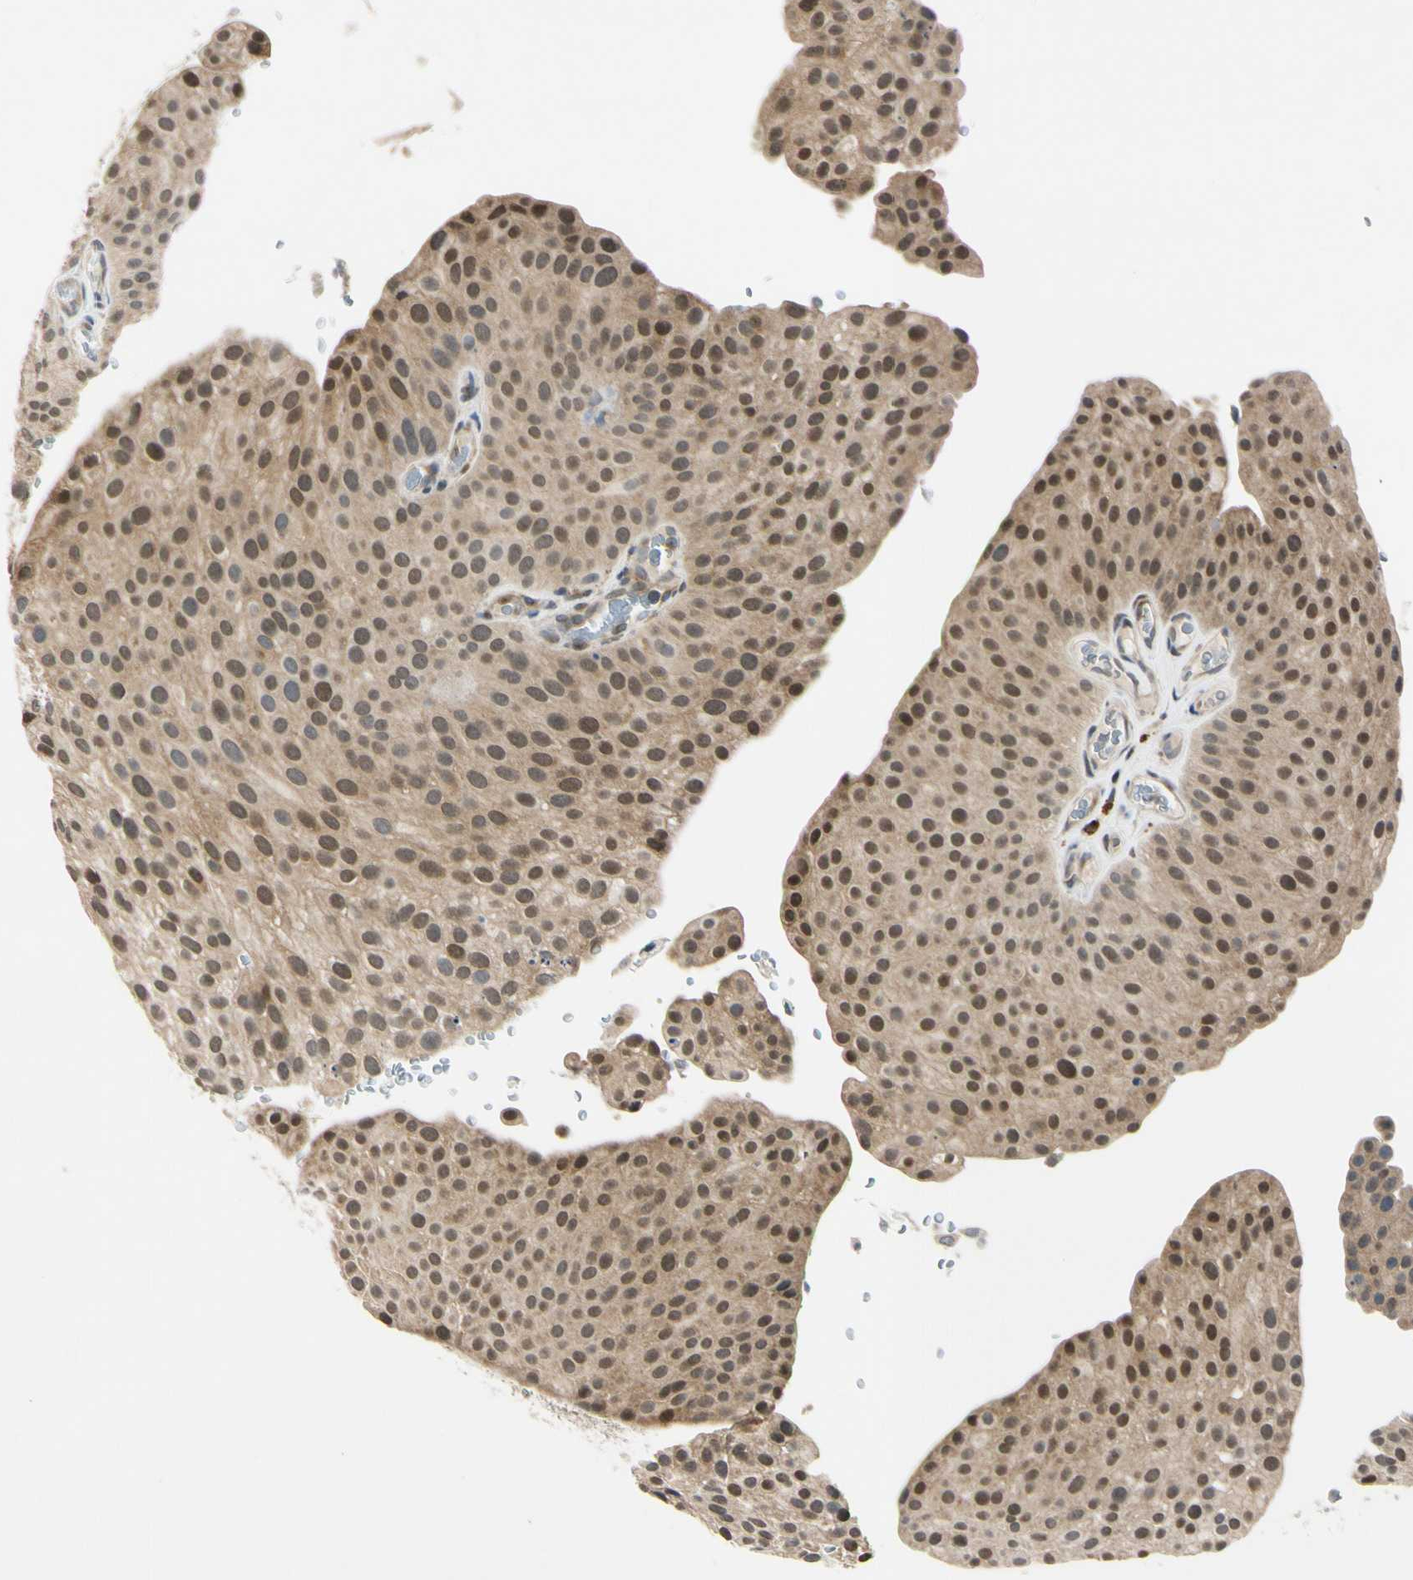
{"staining": {"intensity": "moderate", "quantity": "25%-75%", "location": "cytoplasmic/membranous"}, "tissue": "urothelial cancer", "cell_type": "Tumor cells", "image_type": "cancer", "snomed": [{"axis": "morphology", "description": "Urothelial carcinoma, Low grade"}, {"axis": "topography", "description": "Smooth muscle"}, {"axis": "topography", "description": "Urinary bladder"}], "caption": "Urothelial cancer stained with a brown dye displays moderate cytoplasmic/membranous positive positivity in approximately 25%-75% of tumor cells.", "gene": "RPS6KB2", "patient": {"sex": "male", "age": 60}}